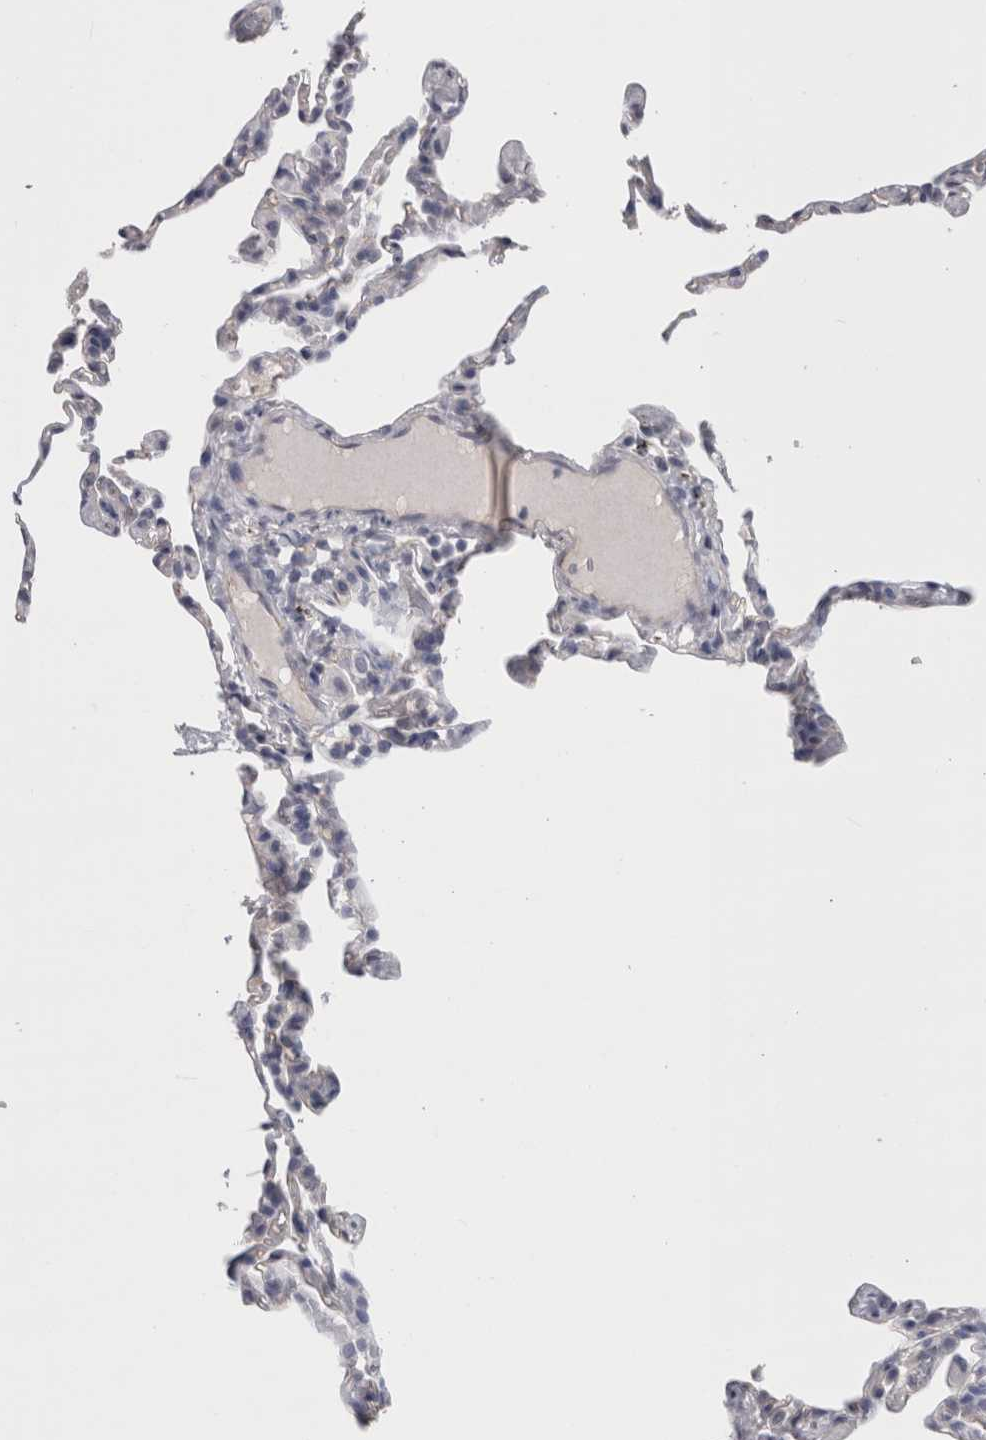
{"staining": {"intensity": "negative", "quantity": "none", "location": "none"}, "tissue": "lung", "cell_type": "Alveolar cells", "image_type": "normal", "snomed": [{"axis": "morphology", "description": "Normal tissue, NOS"}, {"axis": "topography", "description": "Lung"}], "caption": "DAB immunohistochemical staining of normal human lung reveals no significant expression in alveolar cells.", "gene": "NECTIN2", "patient": {"sex": "male", "age": 20}}